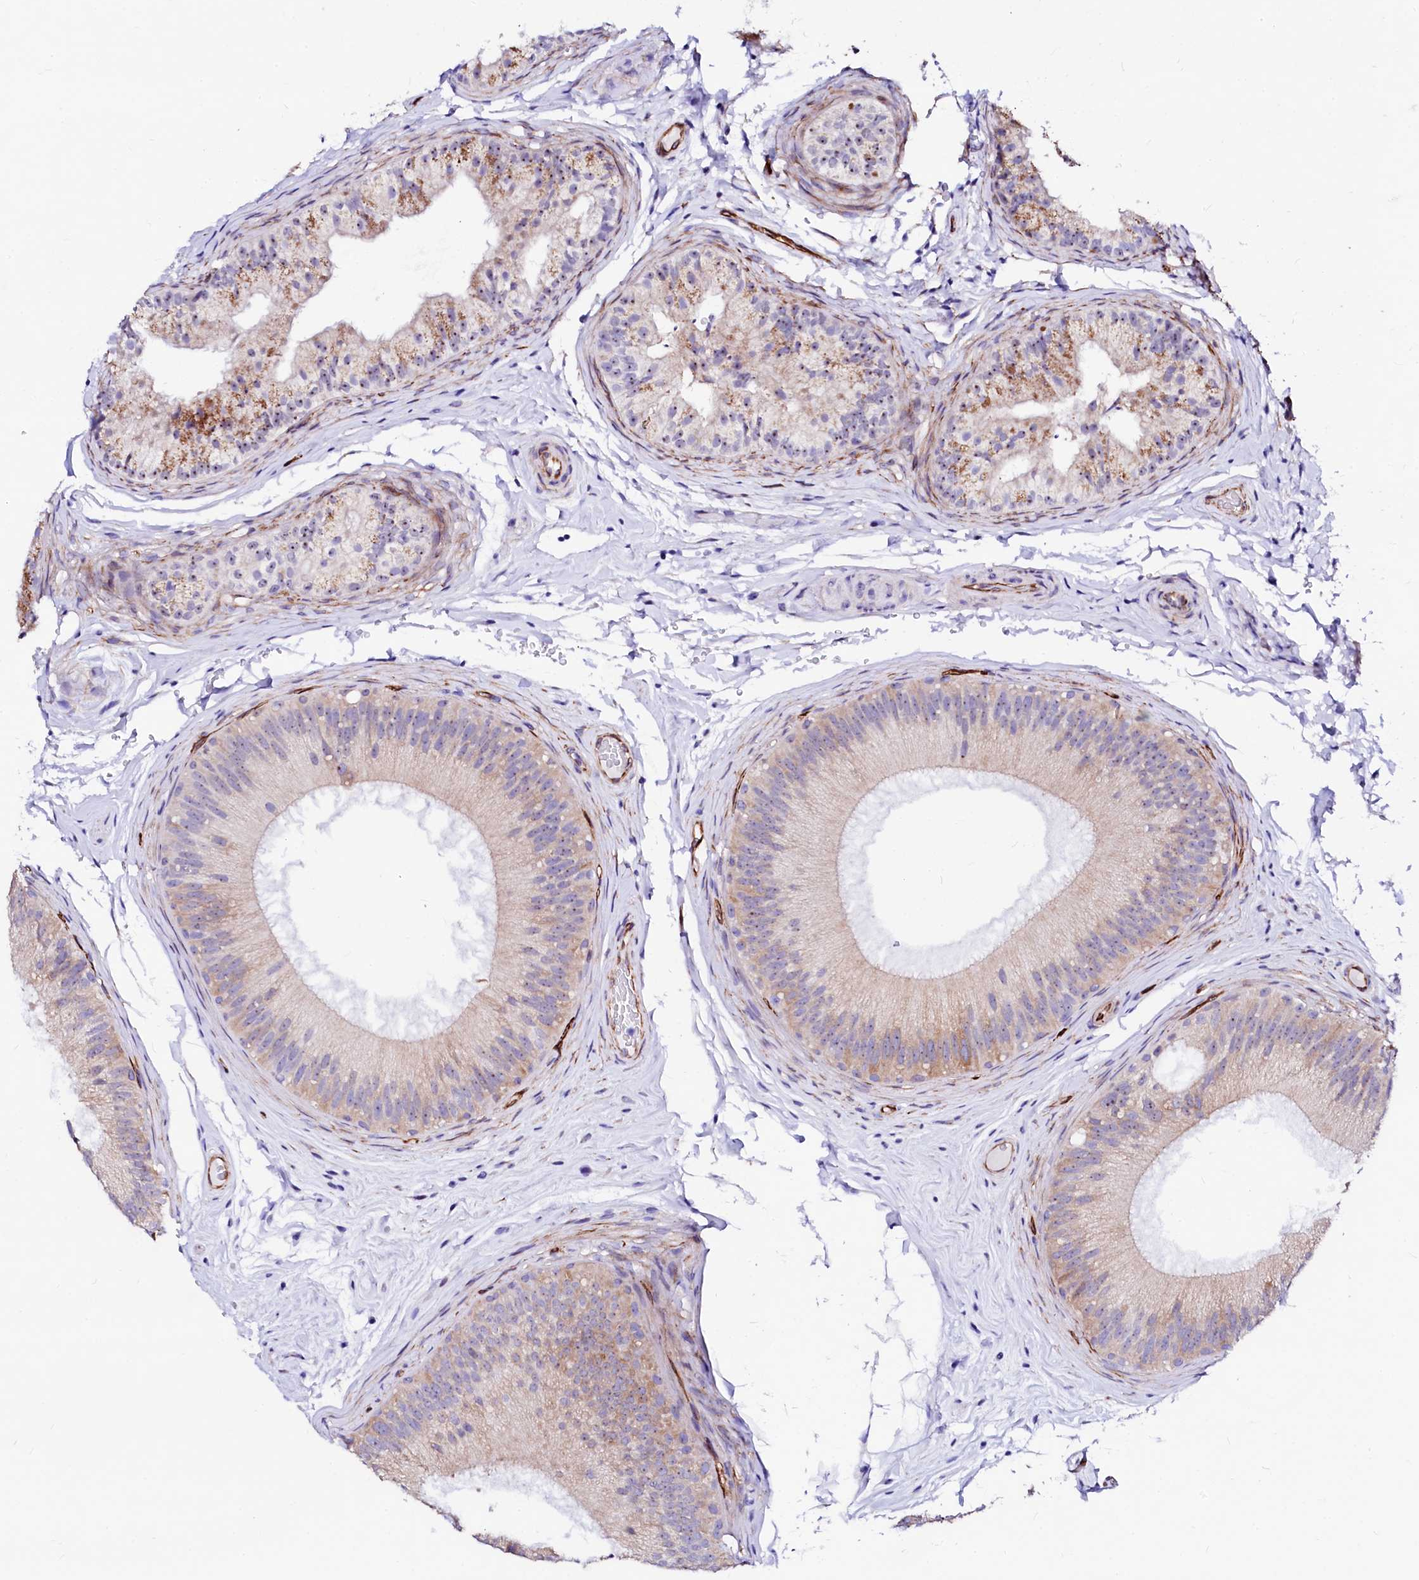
{"staining": {"intensity": "moderate", "quantity": "<25%", "location": "cytoplasmic/membranous,nuclear"}, "tissue": "epididymis", "cell_type": "Glandular cells", "image_type": "normal", "snomed": [{"axis": "morphology", "description": "Normal tissue, NOS"}, {"axis": "topography", "description": "Epididymis"}], "caption": "Immunohistochemistry photomicrograph of unremarkable epididymis stained for a protein (brown), which shows low levels of moderate cytoplasmic/membranous,nuclear expression in about <25% of glandular cells.", "gene": "SFR1", "patient": {"sex": "male", "age": 45}}